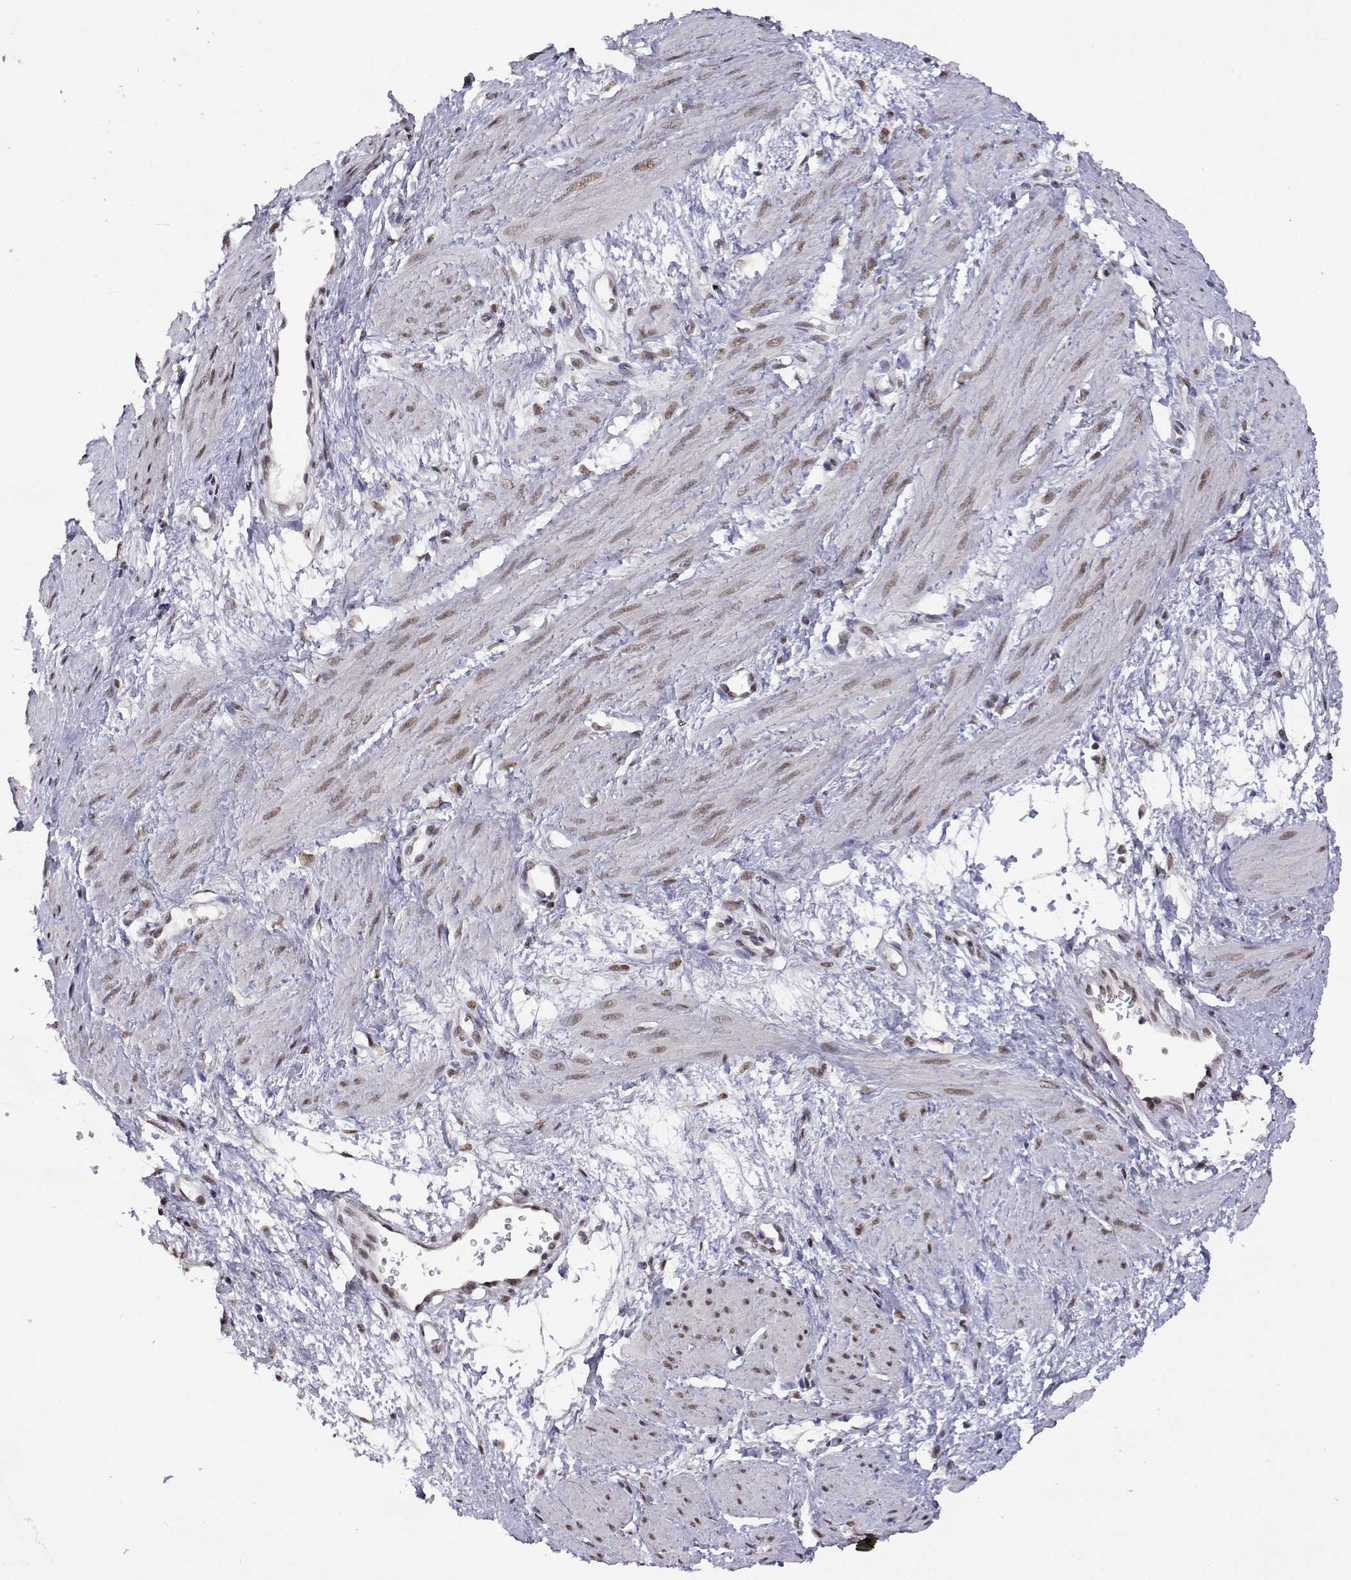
{"staining": {"intensity": "moderate", "quantity": ">75%", "location": "nuclear"}, "tissue": "smooth muscle", "cell_type": "Smooth muscle cells", "image_type": "normal", "snomed": [{"axis": "morphology", "description": "Normal tissue, NOS"}, {"axis": "topography", "description": "Smooth muscle"}, {"axis": "topography", "description": "Uterus"}], "caption": "An image of smooth muscle stained for a protein exhibits moderate nuclear brown staining in smooth muscle cells. (Brightfield microscopy of DAB IHC at high magnification).", "gene": "HNRNPA0", "patient": {"sex": "female", "age": 39}}